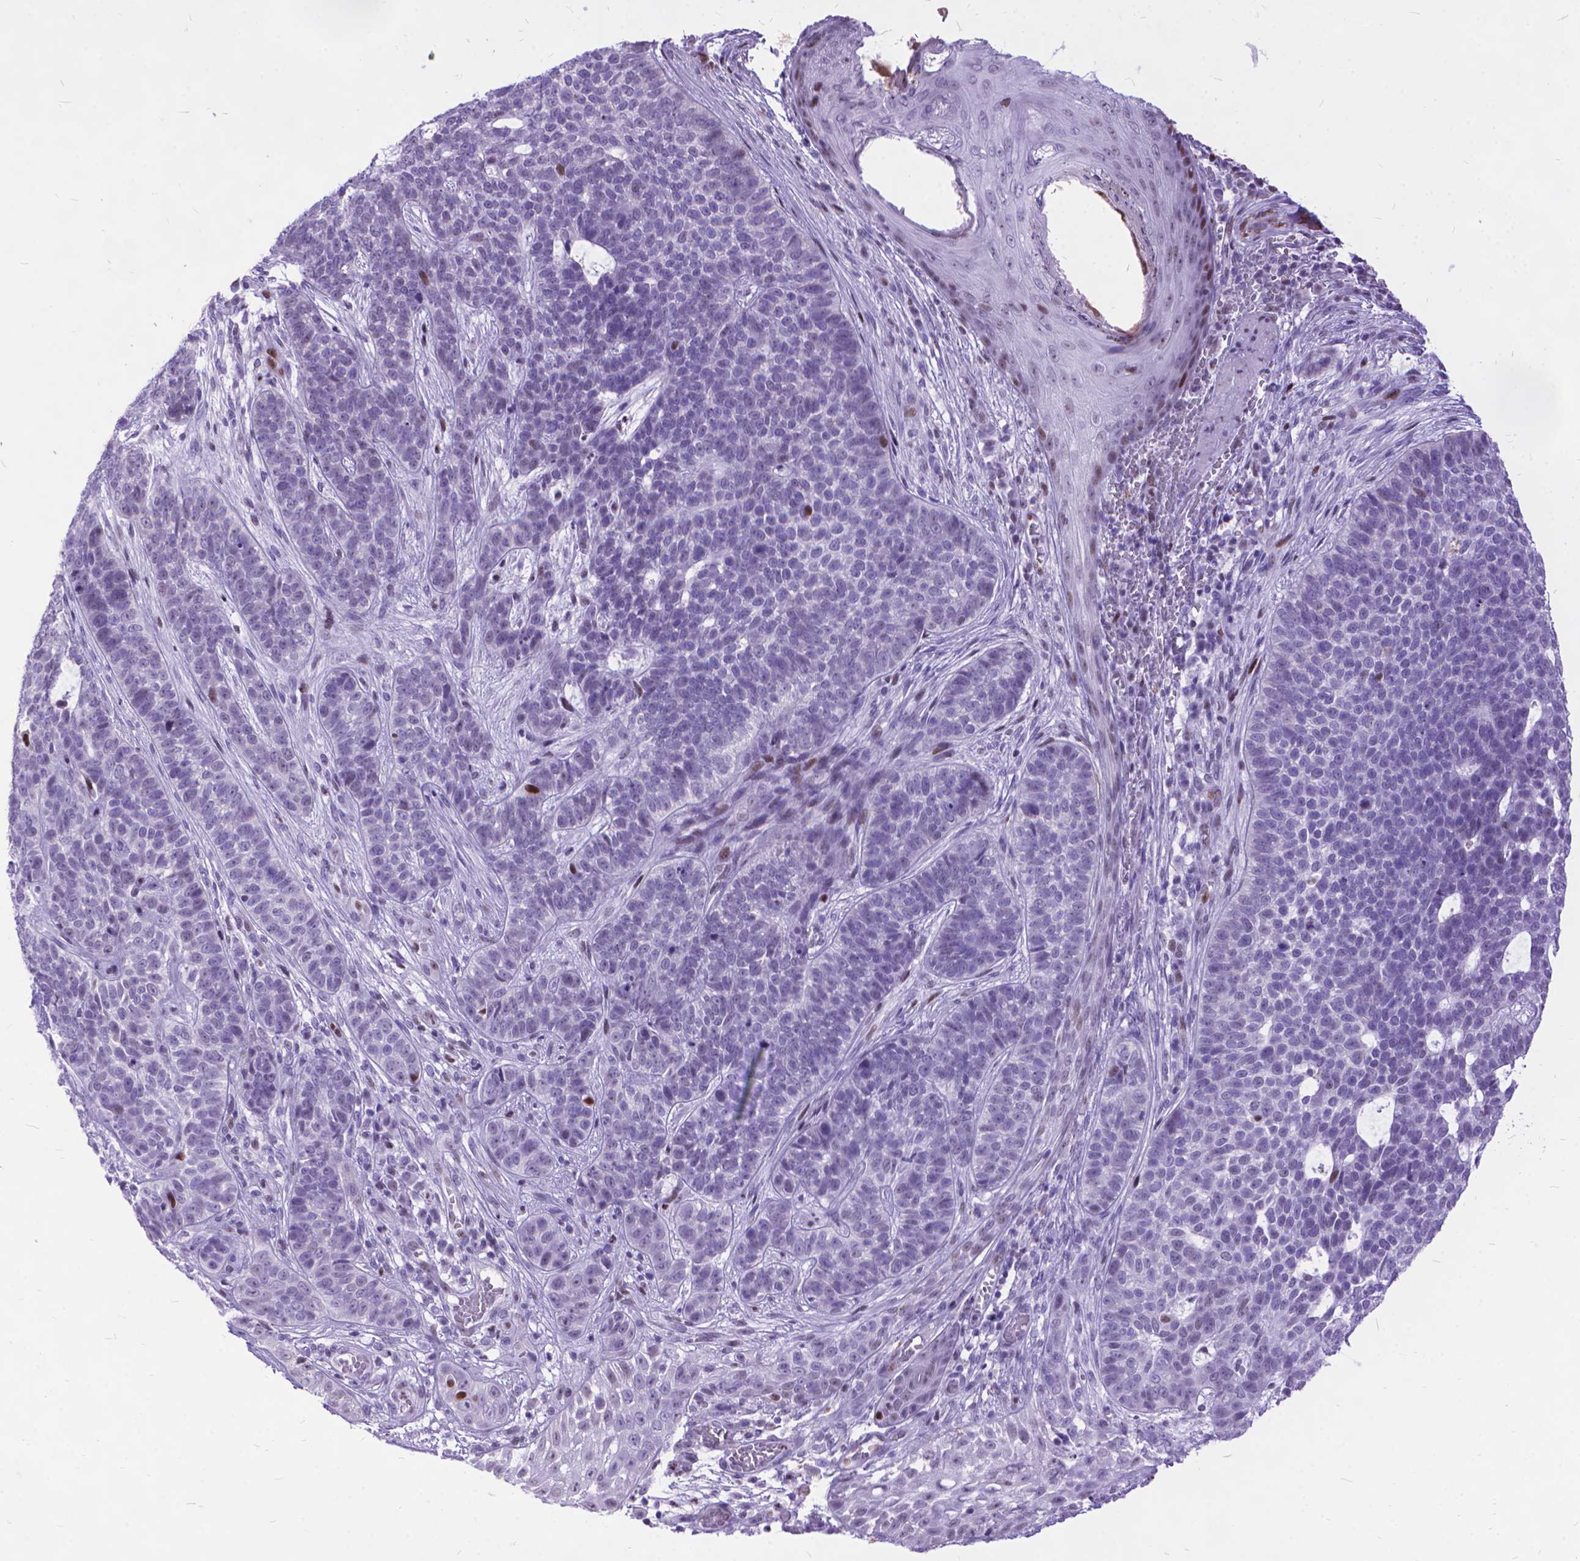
{"staining": {"intensity": "negative", "quantity": "none", "location": "none"}, "tissue": "skin cancer", "cell_type": "Tumor cells", "image_type": "cancer", "snomed": [{"axis": "morphology", "description": "Basal cell carcinoma"}, {"axis": "topography", "description": "Skin"}], "caption": "Basal cell carcinoma (skin) was stained to show a protein in brown. There is no significant expression in tumor cells.", "gene": "POLE4", "patient": {"sex": "female", "age": 69}}